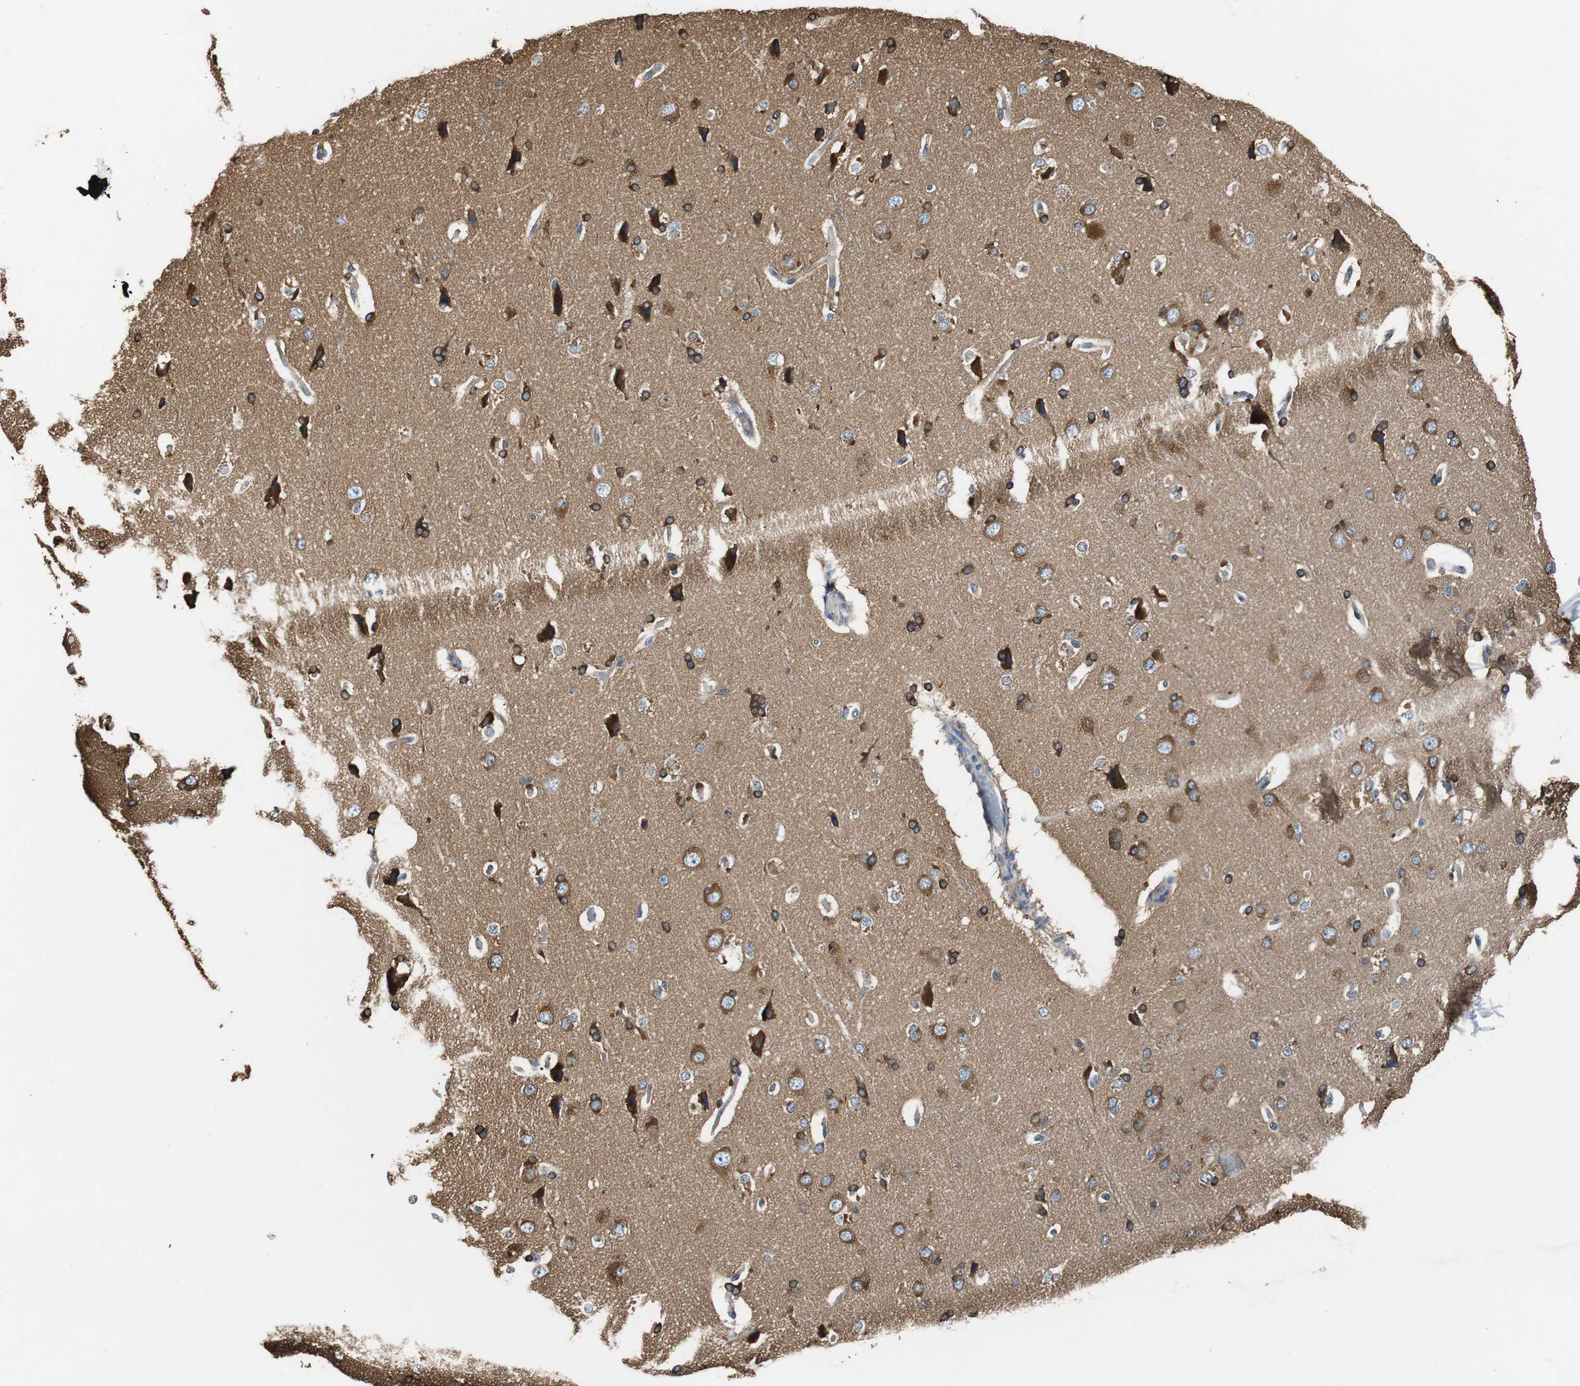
{"staining": {"intensity": "negative", "quantity": "none", "location": "none"}, "tissue": "cerebral cortex", "cell_type": "Endothelial cells", "image_type": "normal", "snomed": [{"axis": "morphology", "description": "Normal tissue, NOS"}, {"axis": "topography", "description": "Cerebral cortex"}], "caption": "A micrograph of cerebral cortex stained for a protein demonstrates no brown staining in endothelial cells.", "gene": "GSTK1", "patient": {"sex": "male", "age": 62}}